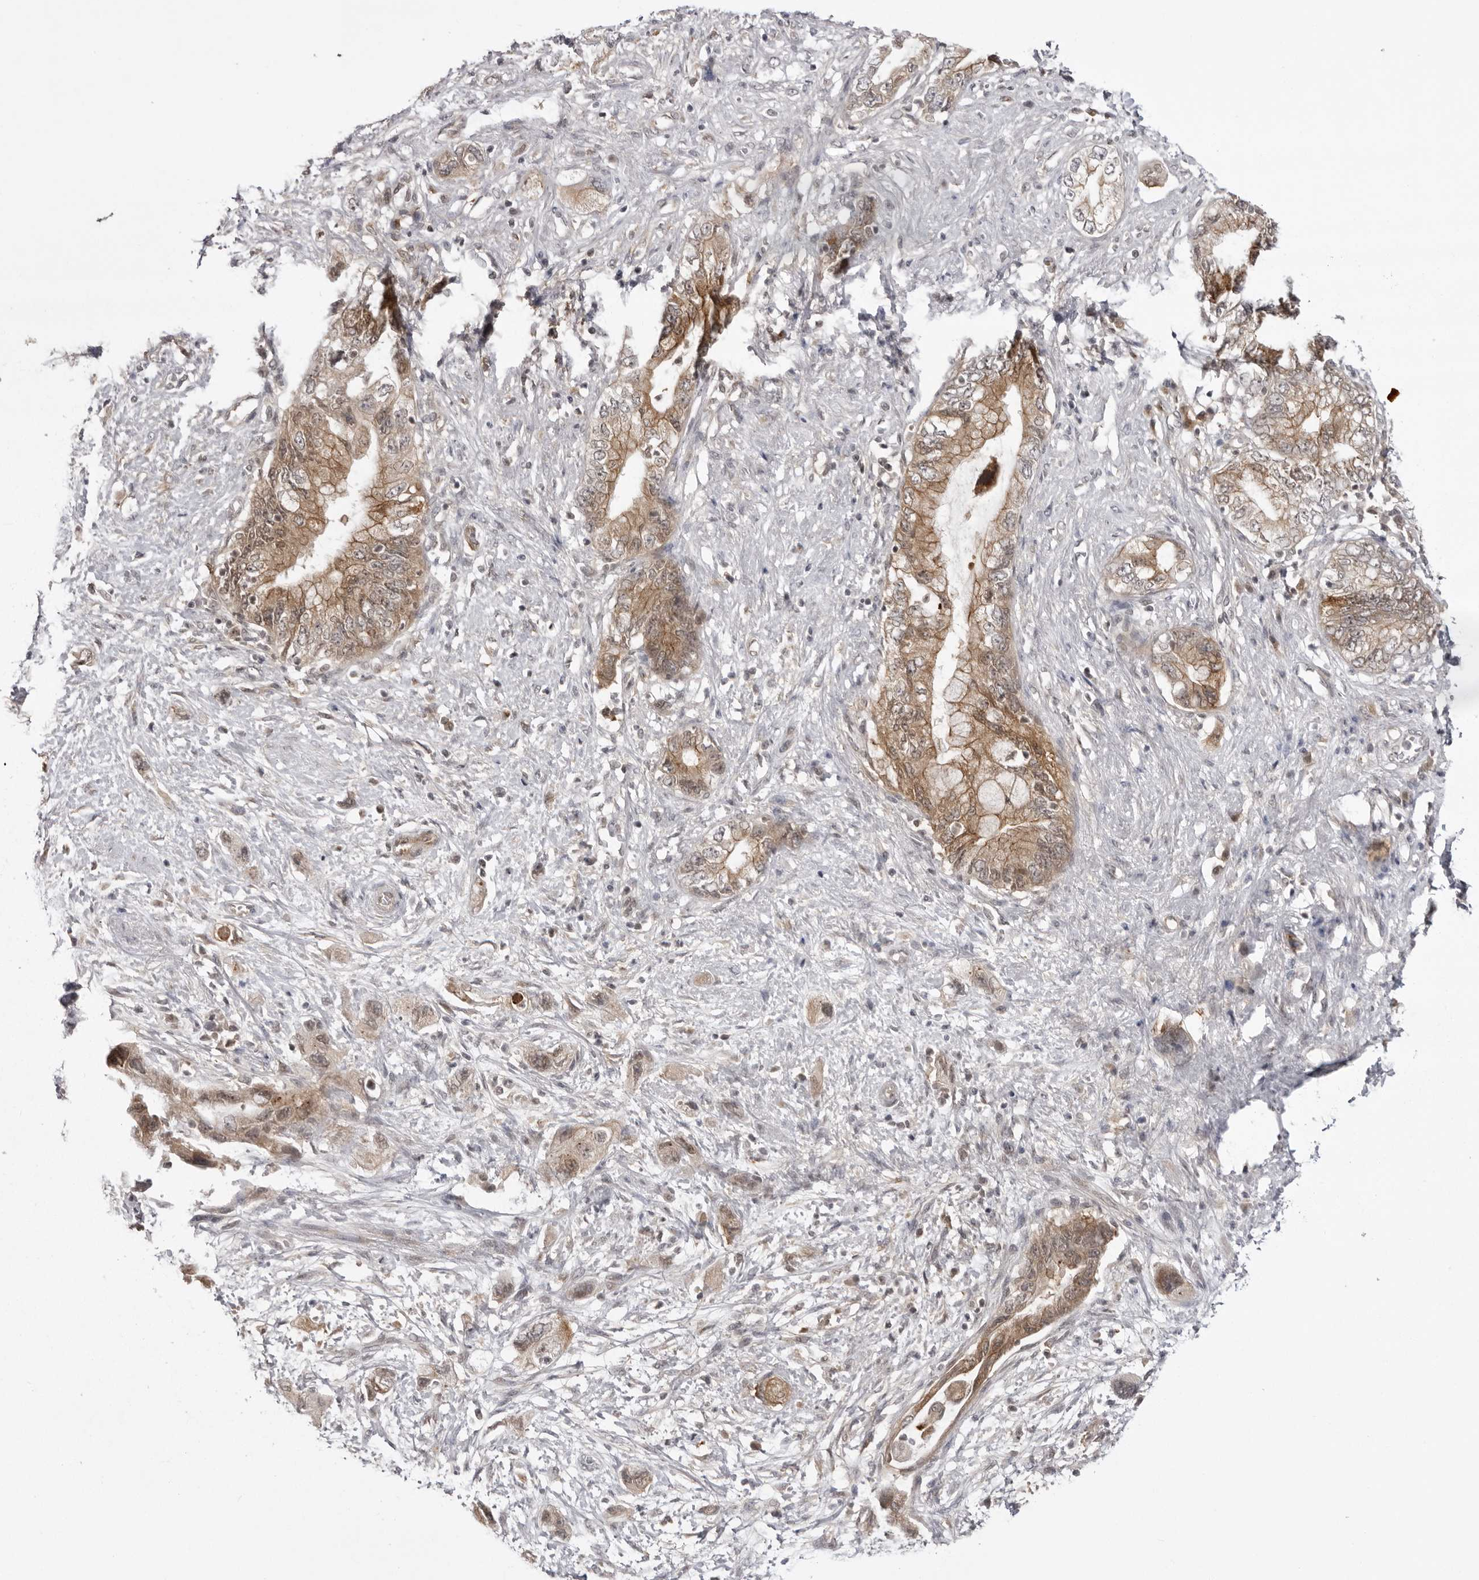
{"staining": {"intensity": "weak", "quantity": ">75%", "location": "cytoplasmic/membranous"}, "tissue": "pancreatic cancer", "cell_type": "Tumor cells", "image_type": "cancer", "snomed": [{"axis": "morphology", "description": "Adenocarcinoma, NOS"}, {"axis": "topography", "description": "Pancreas"}], "caption": "IHC staining of pancreatic adenocarcinoma, which reveals low levels of weak cytoplasmic/membranous expression in approximately >75% of tumor cells indicating weak cytoplasmic/membranous protein staining. The staining was performed using DAB (brown) for protein detection and nuclei were counterstained in hematoxylin (blue).", "gene": "USP43", "patient": {"sex": "female", "age": 73}}